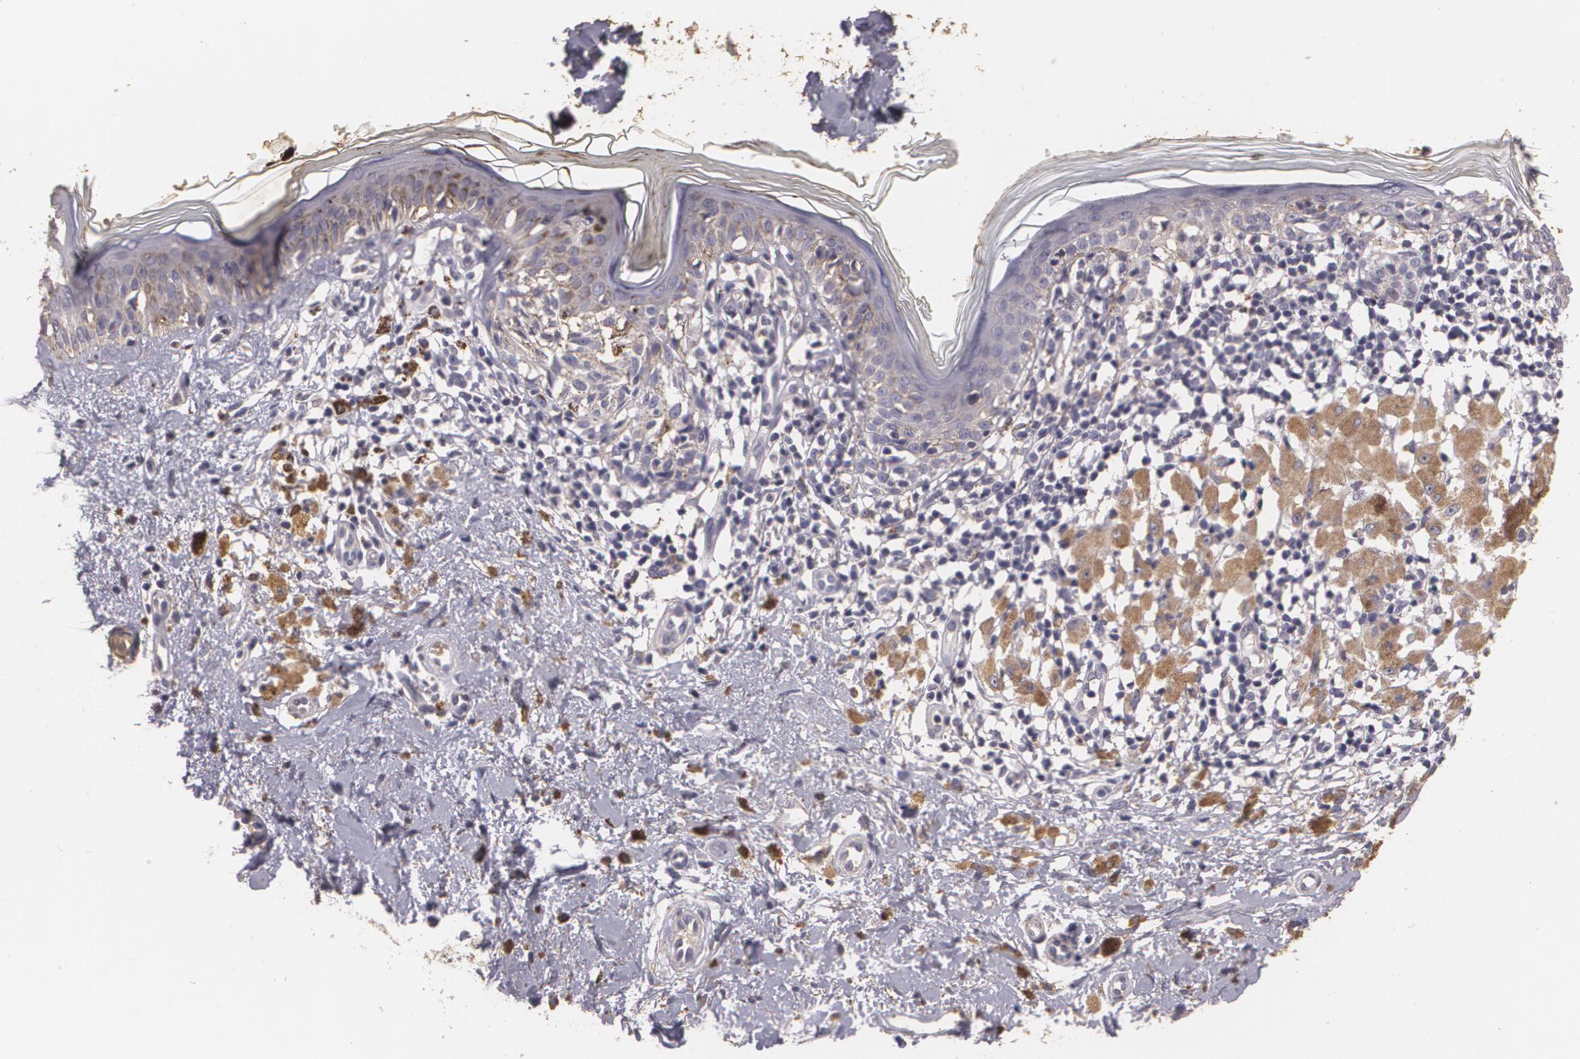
{"staining": {"intensity": "weak", "quantity": ">75%", "location": "cytoplasmic/membranous"}, "tissue": "melanoma", "cell_type": "Tumor cells", "image_type": "cancer", "snomed": [{"axis": "morphology", "description": "Malignant melanoma, NOS"}, {"axis": "topography", "description": "Skin"}], "caption": "About >75% of tumor cells in human melanoma exhibit weak cytoplasmic/membranous protein positivity as visualized by brown immunohistochemical staining.", "gene": "KCNA4", "patient": {"sex": "male", "age": 88}}